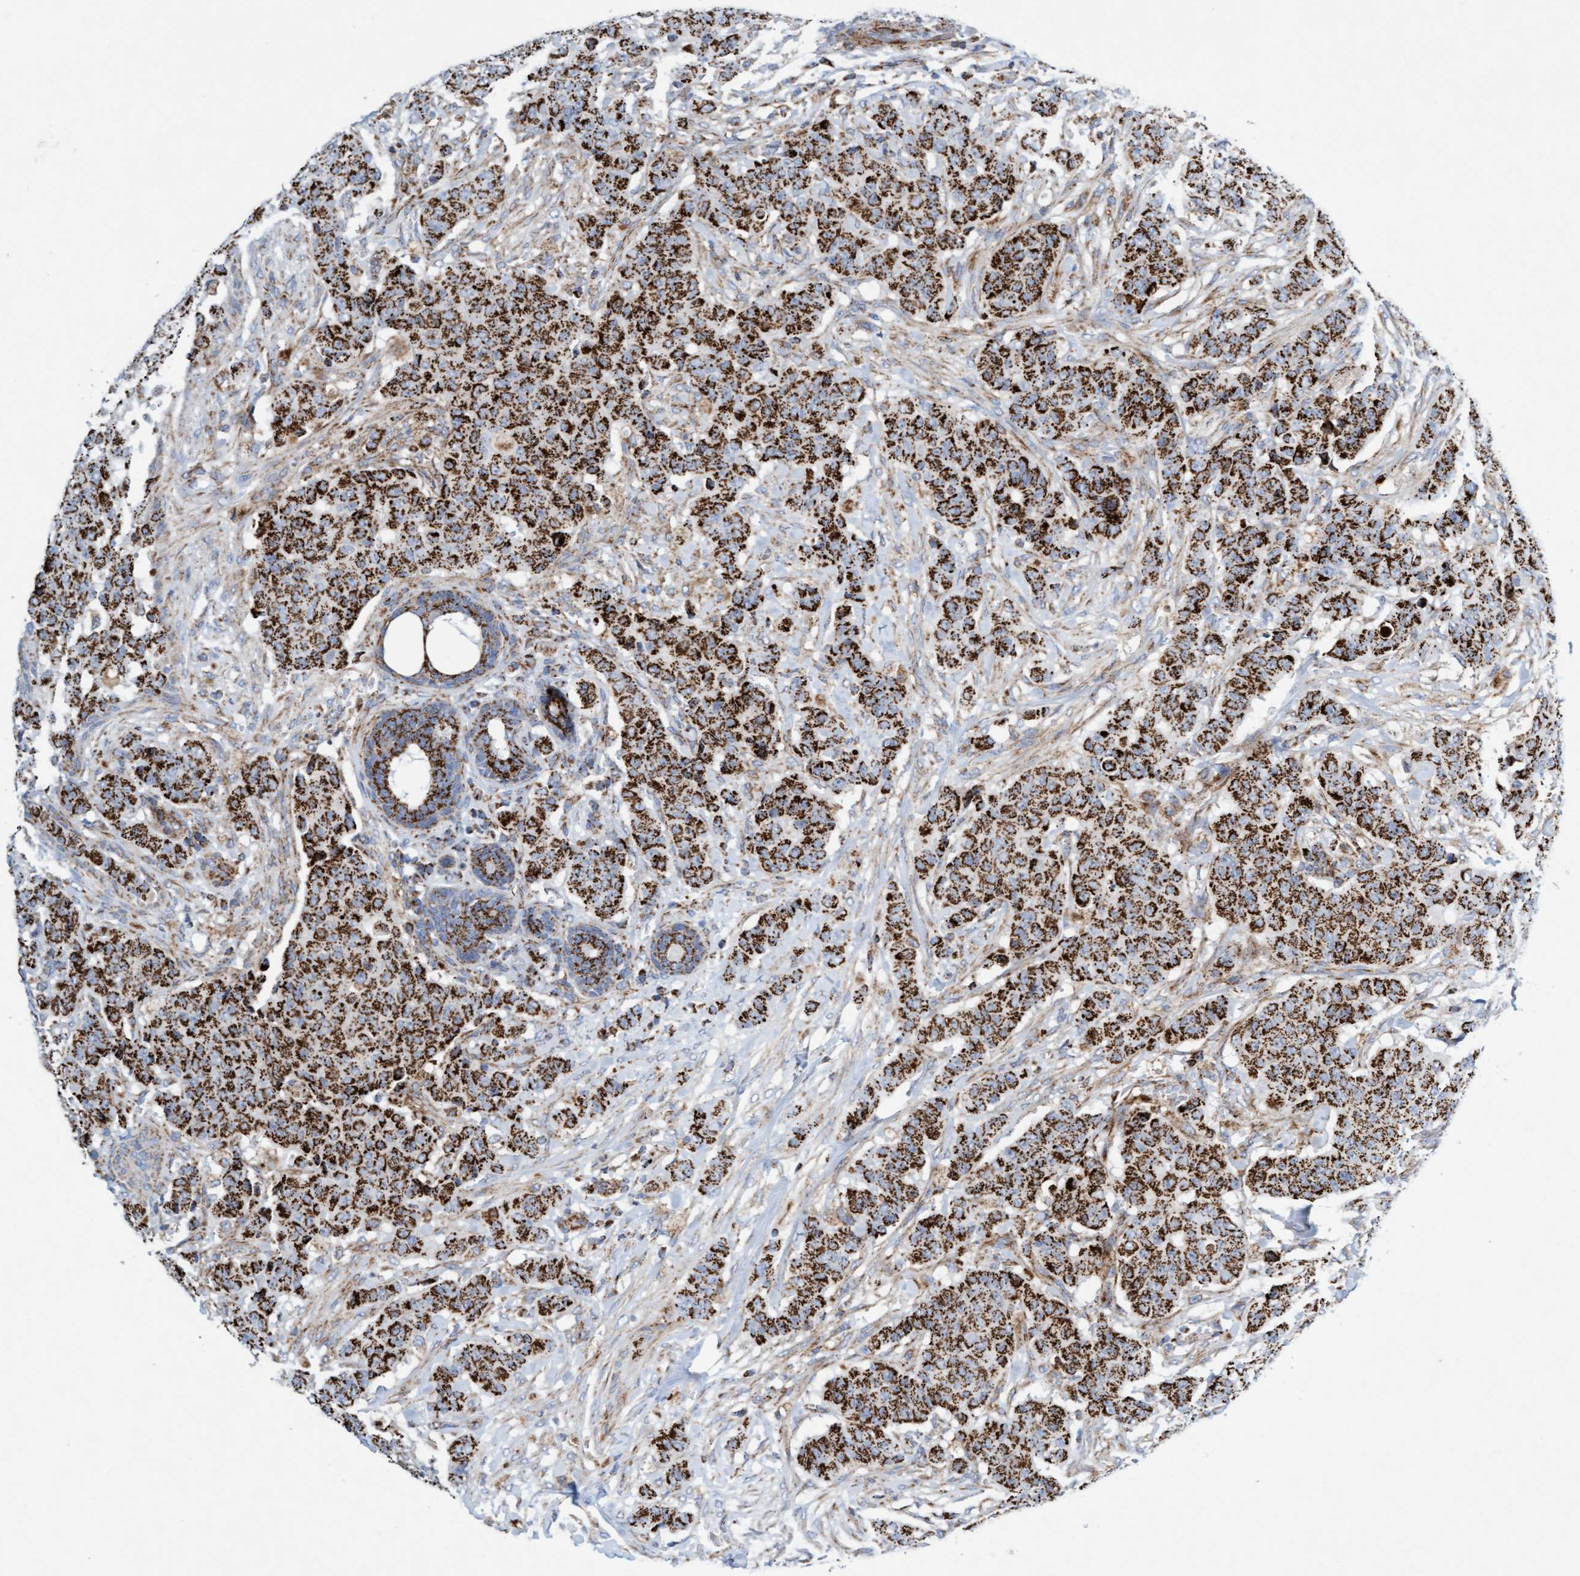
{"staining": {"intensity": "strong", "quantity": ">75%", "location": "cytoplasmic/membranous"}, "tissue": "breast cancer", "cell_type": "Tumor cells", "image_type": "cancer", "snomed": [{"axis": "morphology", "description": "Normal tissue, NOS"}, {"axis": "morphology", "description": "Duct carcinoma"}, {"axis": "topography", "description": "Breast"}], "caption": "There is high levels of strong cytoplasmic/membranous expression in tumor cells of breast infiltrating ductal carcinoma, as demonstrated by immunohistochemical staining (brown color).", "gene": "GGTA1", "patient": {"sex": "female", "age": 40}}